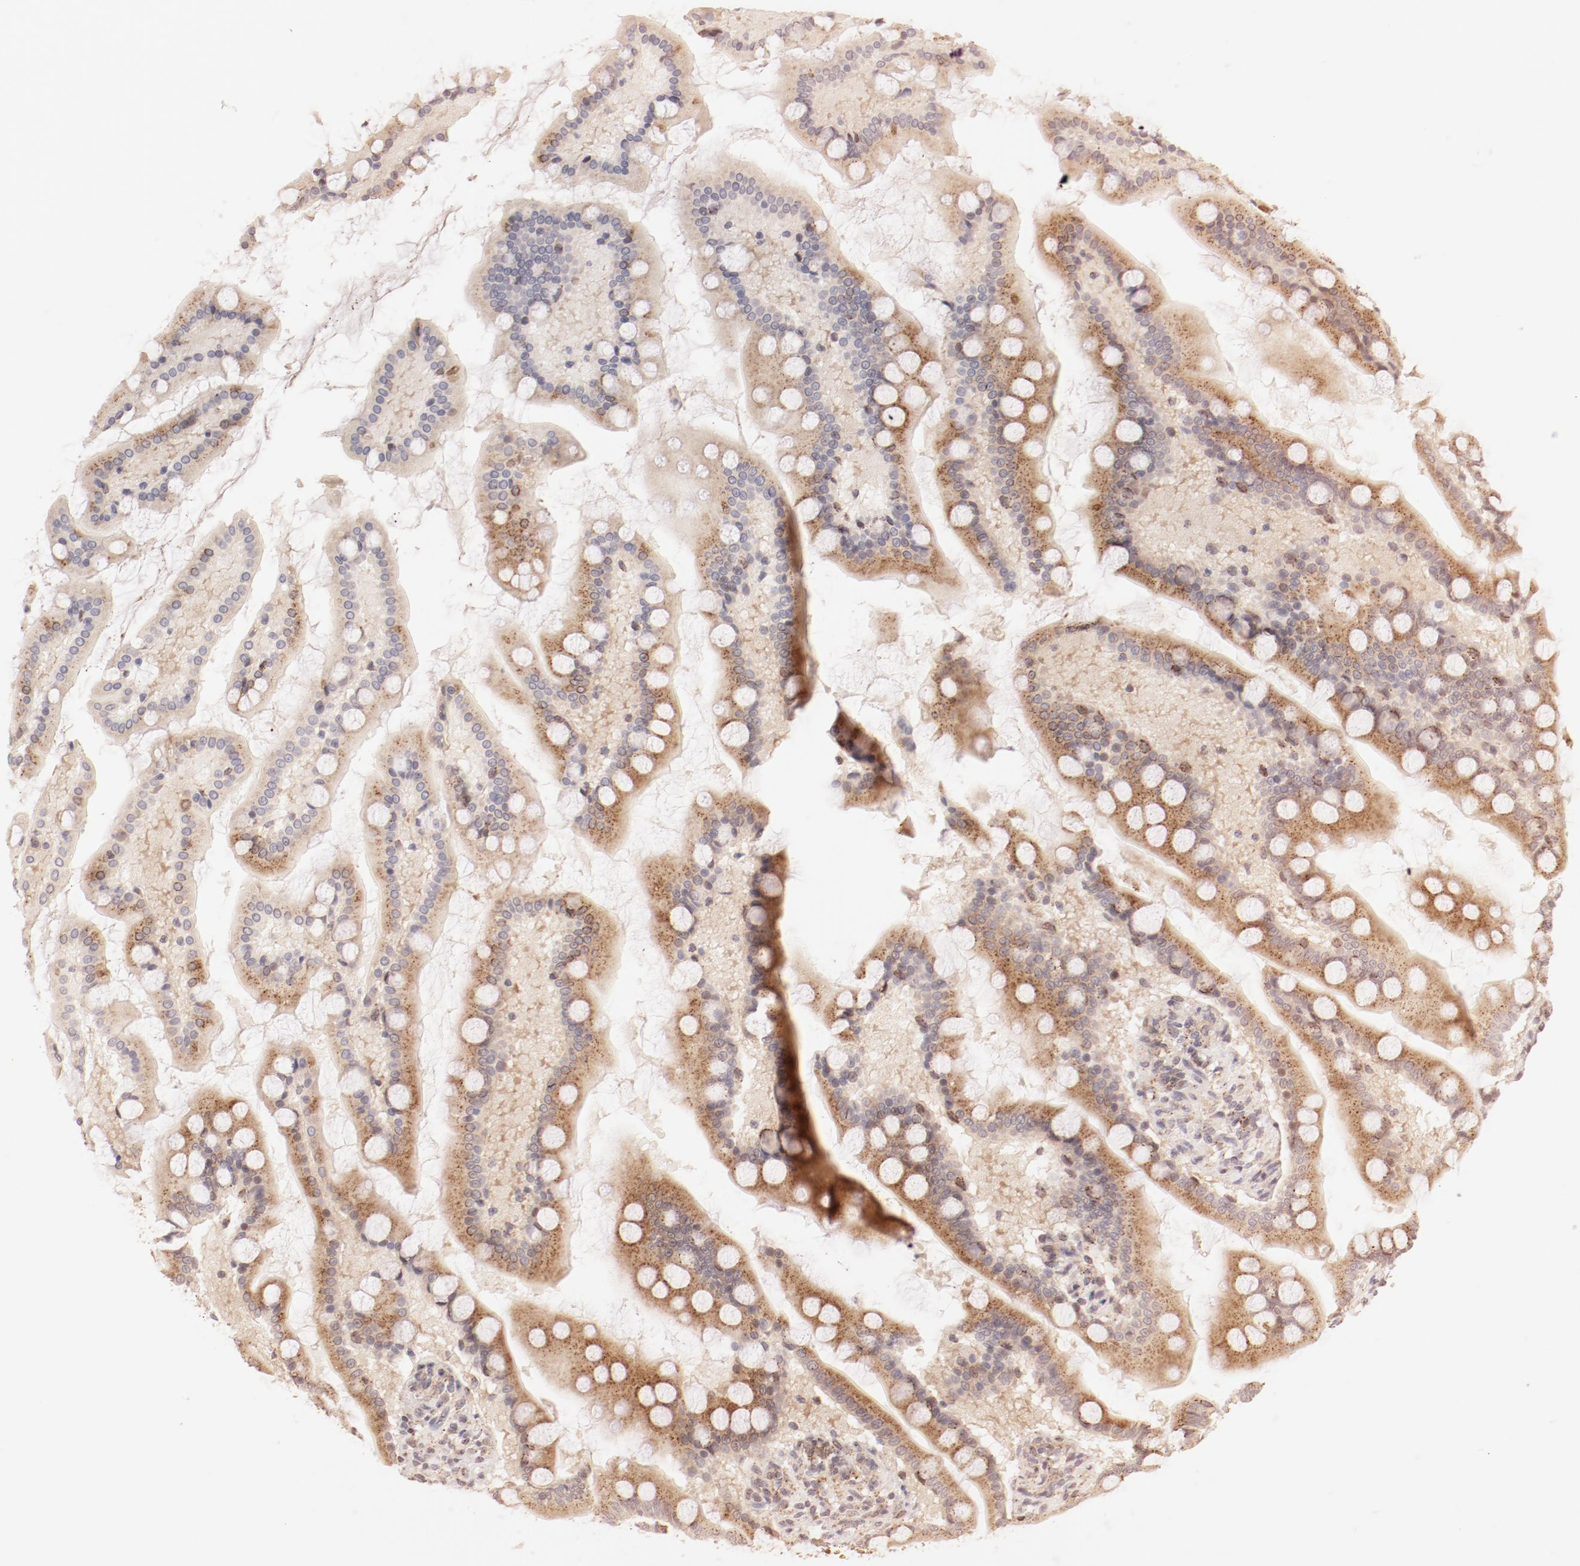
{"staining": {"intensity": "moderate", "quantity": ">75%", "location": "cytoplasmic/membranous"}, "tissue": "small intestine", "cell_type": "Glandular cells", "image_type": "normal", "snomed": [{"axis": "morphology", "description": "Normal tissue, NOS"}, {"axis": "topography", "description": "Small intestine"}], "caption": "Immunohistochemical staining of normal small intestine shows moderate cytoplasmic/membranous protein expression in approximately >75% of glandular cells.", "gene": "RPL12", "patient": {"sex": "male", "age": 41}}